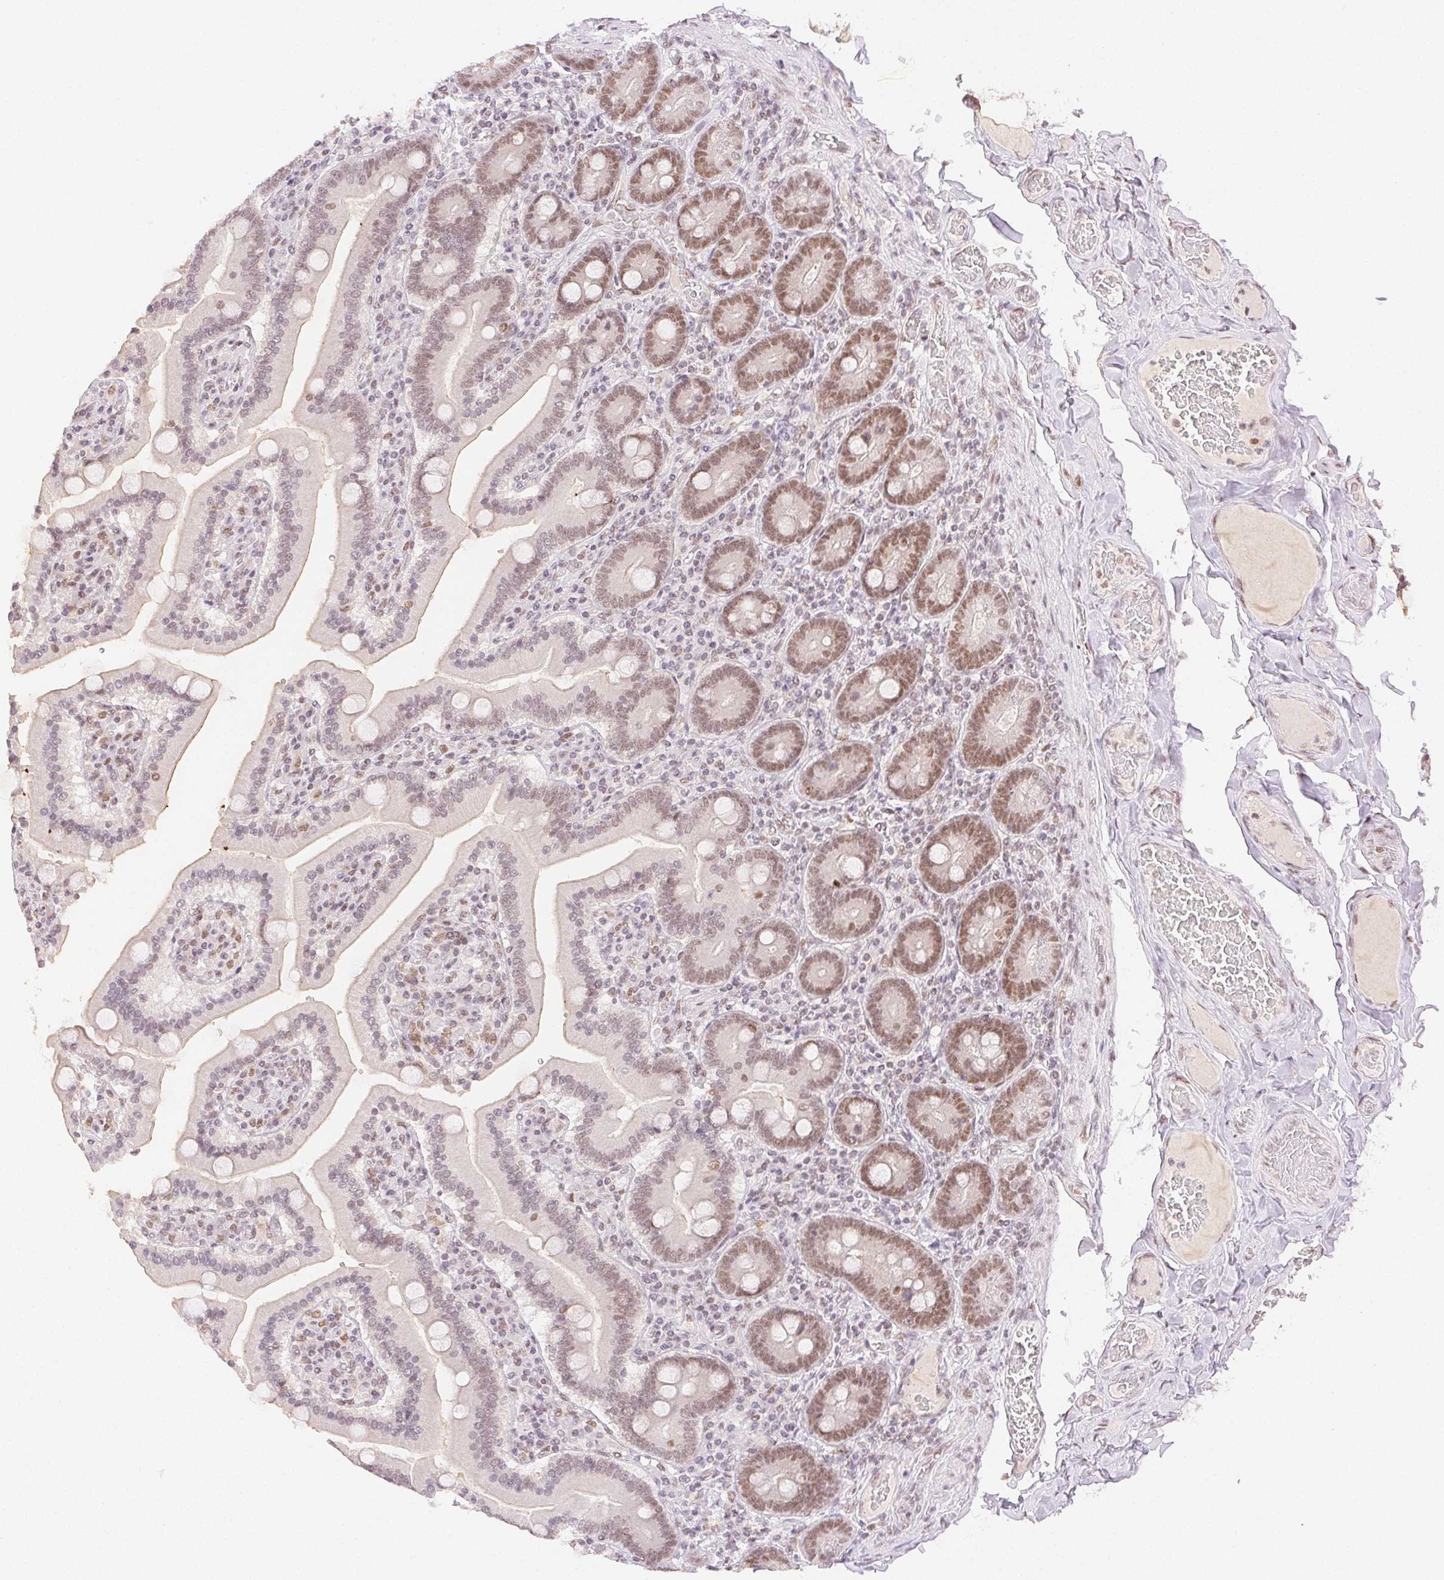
{"staining": {"intensity": "moderate", "quantity": "25%-75%", "location": "nuclear"}, "tissue": "duodenum", "cell_type": "Glandular cells", "image_type": "normal", "snomed": [{"axis": "morphology", "description": "Normal tissue, NOS"}, {"axis": "topography", "description": "Duodenum"}], "caption": "Immunohistochemistry micrograph of normal duodenum: human duodenum stained using IHC displays medium levels of moderate protein expression localized specifically in the nuclear of glandular cells, appearing as a nuclear brown color.", "gene": "H2AZ1", "patient": {"sex": "female", "age": 62}}